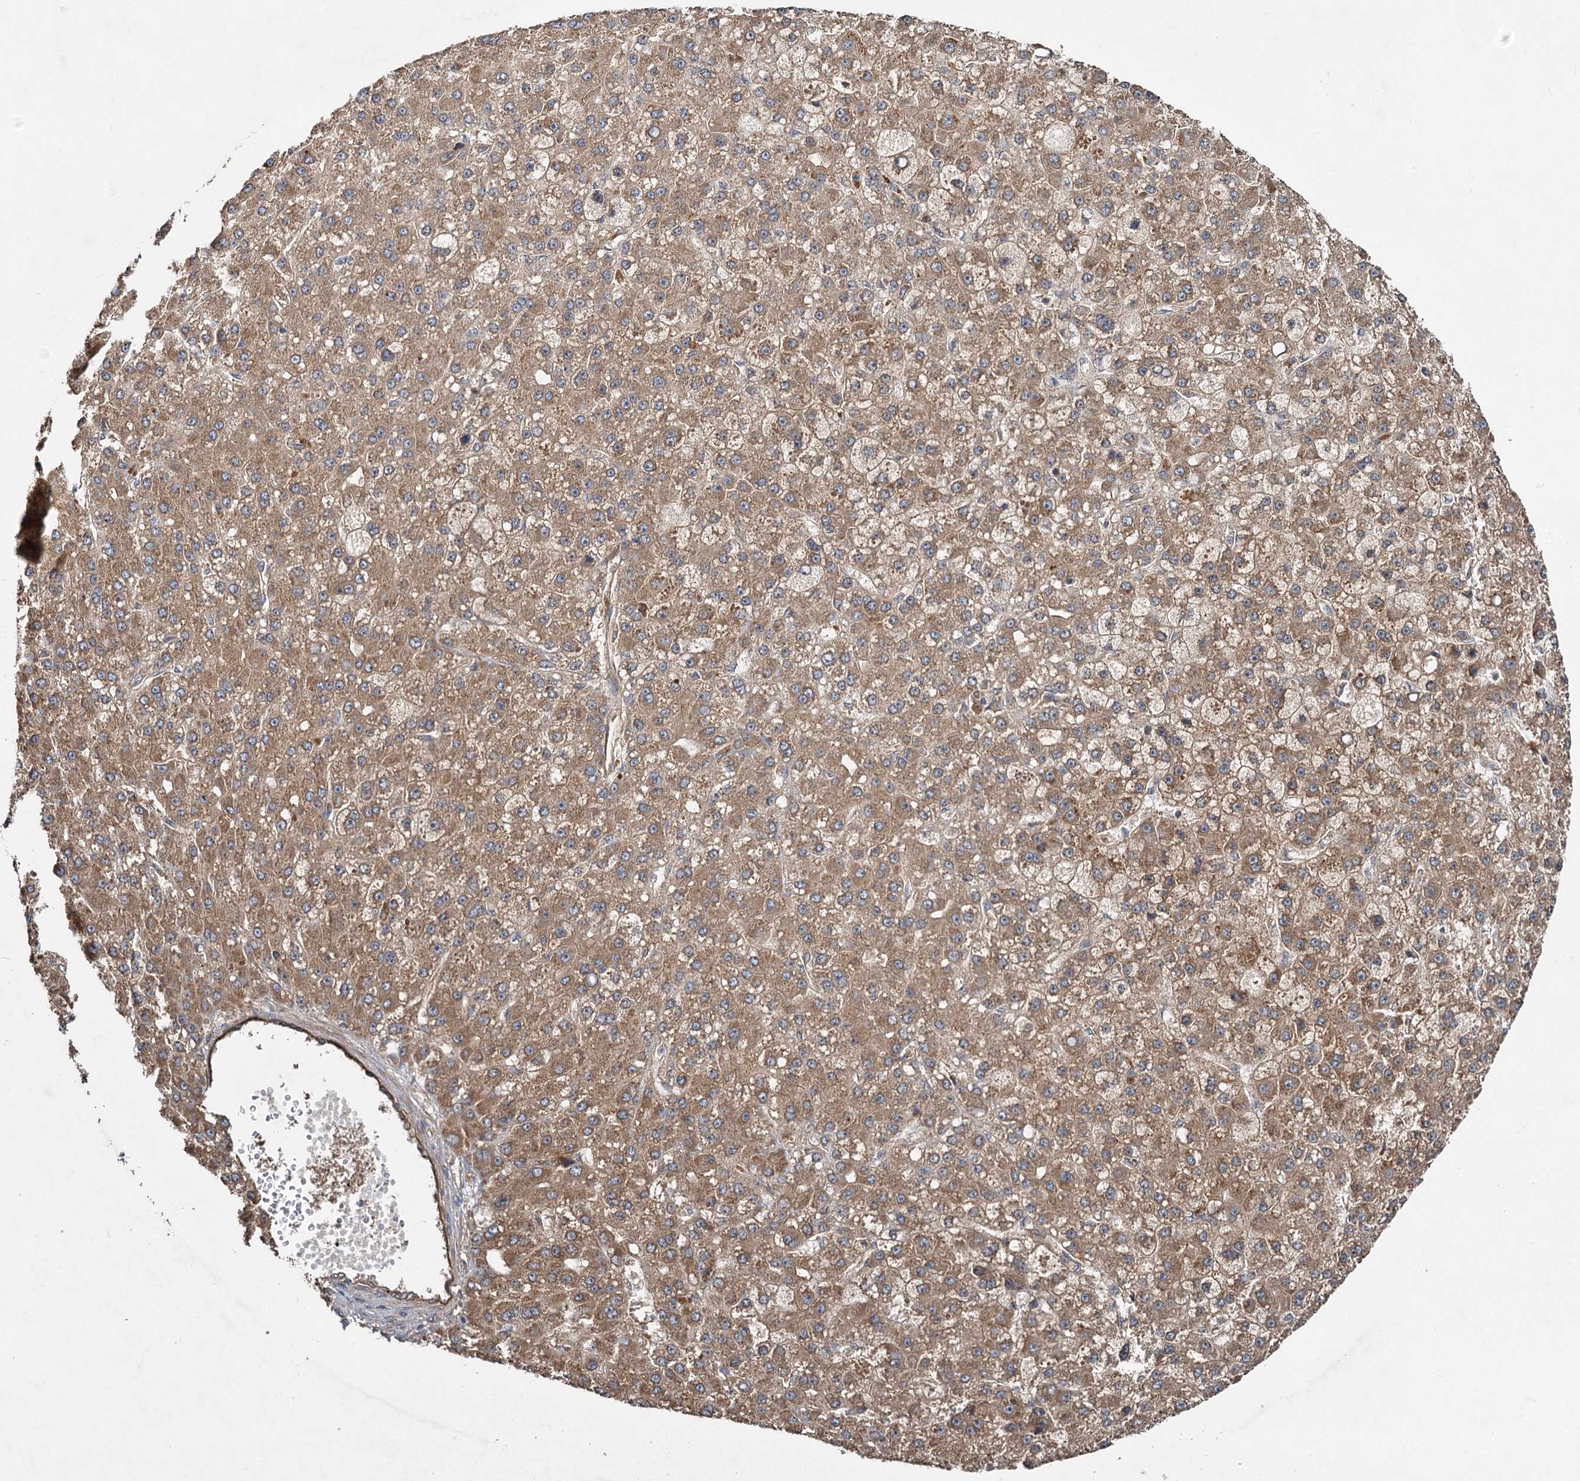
{"staining": {"intensity": "moderate", "quantity": ">75%", "location": "cytoplasmic/membranous"}, "tissue": "liver cancer", "cell_type": "Tumor cells", "image_type": "cancer", "snomed": [{"axis": "morphology", "description": "Carcinoma, Hepatocellular, NOS"}, {"axis": "topography", "description": "Liver"}], "caption": "Brown immunohistochemical staining in human hepatocellular carcinoma (liver) reveals moderate cytoplasmic/membranous staining in about >75% of tumor cells.", "gene": "HYI", "patient": {"sex": "male", "age": 67}}